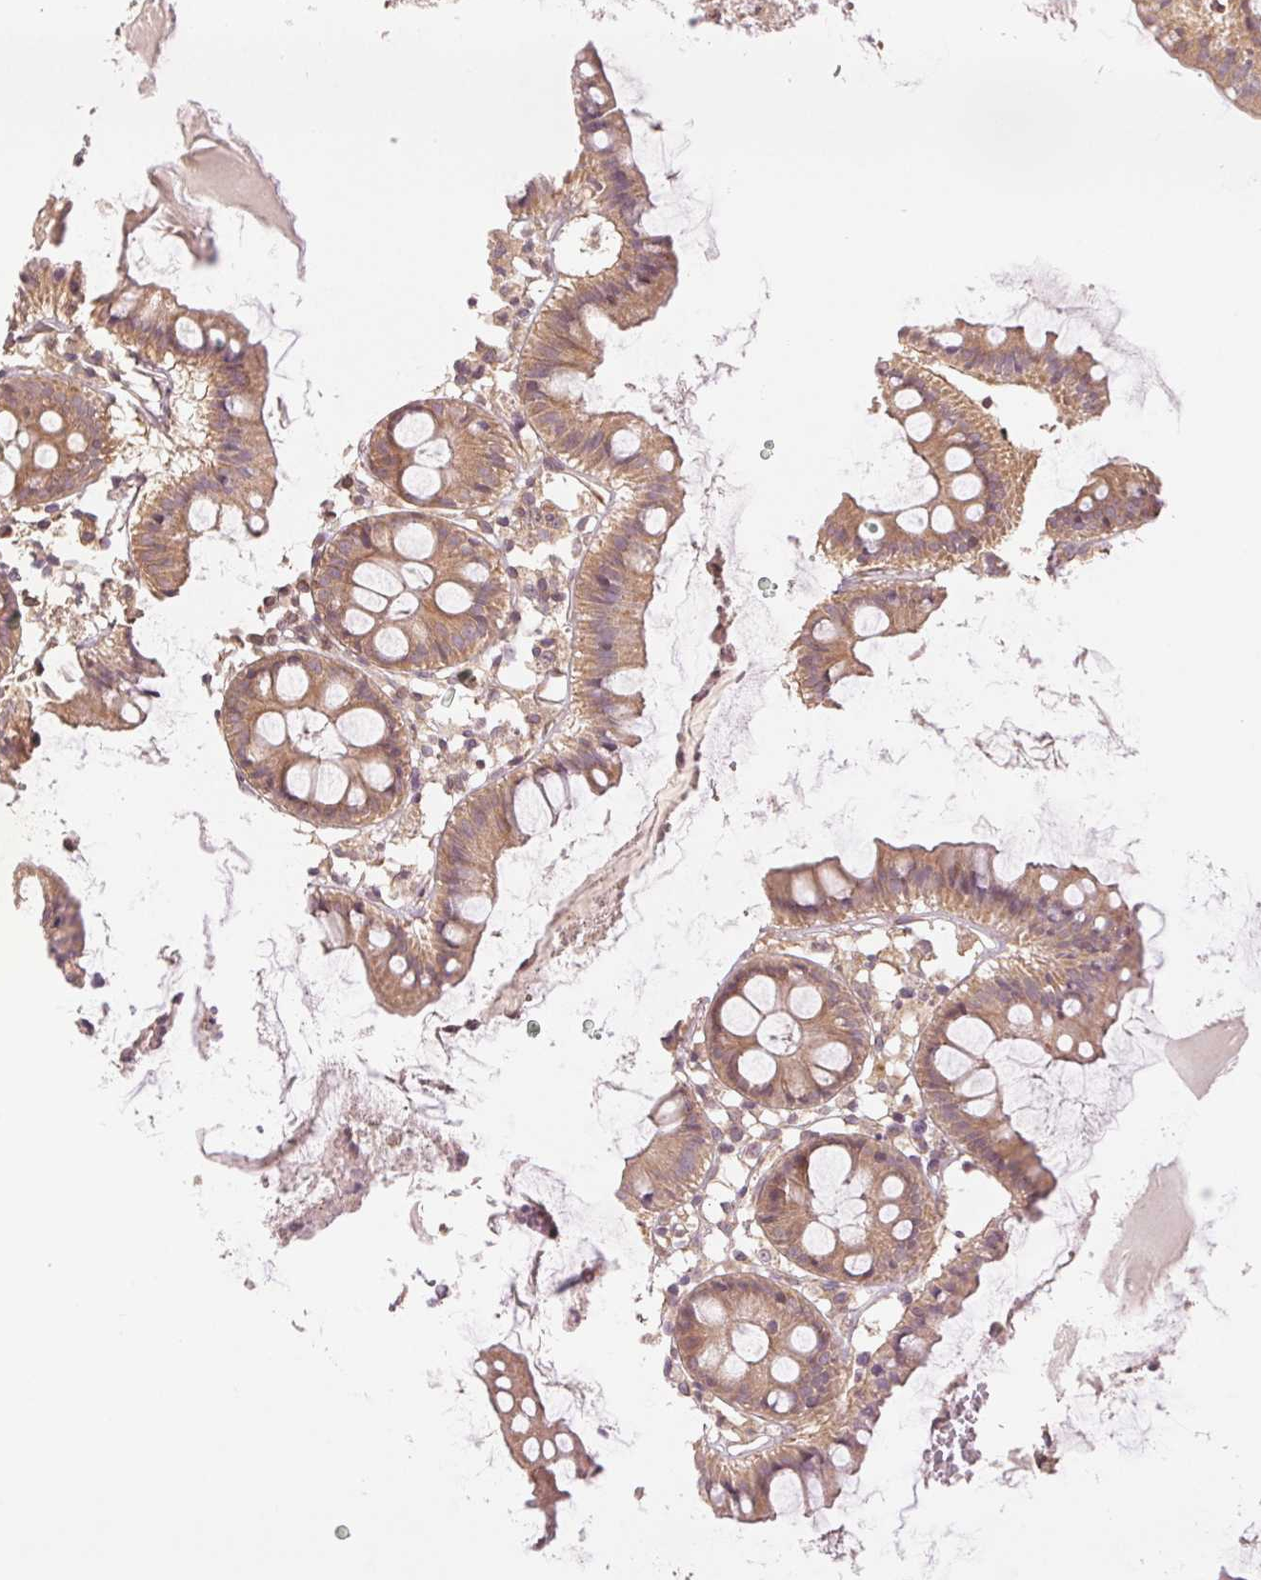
{"staining": {"intensity": "weak", "quantity": ">75%", "location": "cytoplasmic/membranous"}, "tissue": "colon", "cell_type": "Endothelial cells", "image_type": "normal", "snomed": [{"axis": "morphology", "description": "Normal tissue, NOS"}, {"axis": "topography", "description": "Colon"}], "caption": "The photomicrograph displays staining of benign colon, revealing weak cytoplasmic/membranous protein expression (brown color) within endothelial cells.", "gene": "STRN4", "patient": {"sex": "female", "age": 84}}